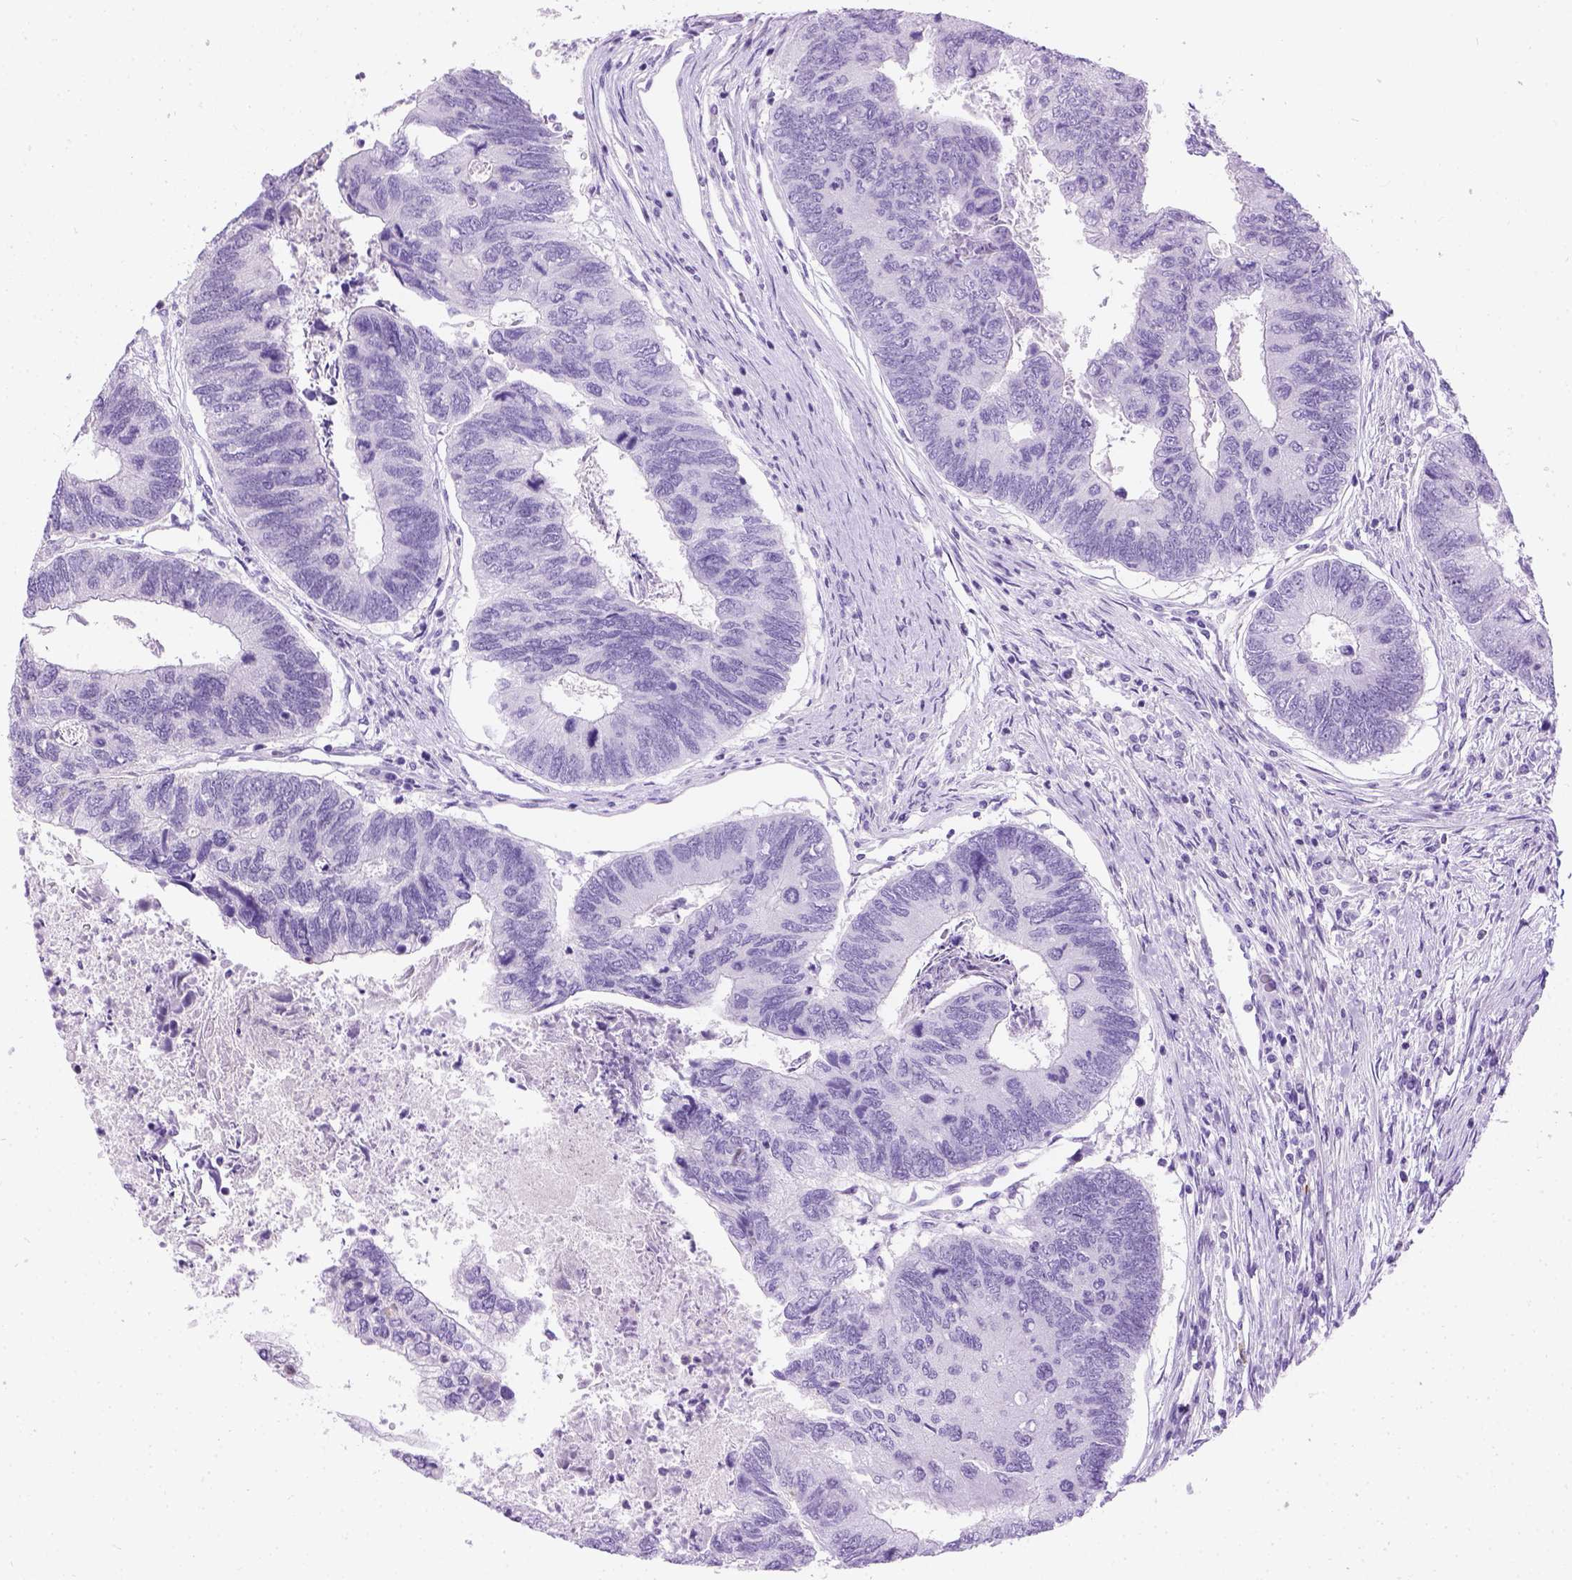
{"staining": {"intensity": "negative", "quantity": "none", "location": "none"}, "tissue": "colorectal cancer", "cell_type": "Tumor cells", "image_type": "cancer", "snomed": [{"axis": "morphology", "description": "Adenocarcinoma, NOS"}, {"axis": "topography", "description": "Colon"}], "caption": "DAB (3,3'-diaminobenzidine) immunohistochemical staining of human colorectal adenocarcinoma exhibits no significant positivity in tumor cells.", "gene": "TMEM38A", "patient": {"sex": "female", "age": 67}}